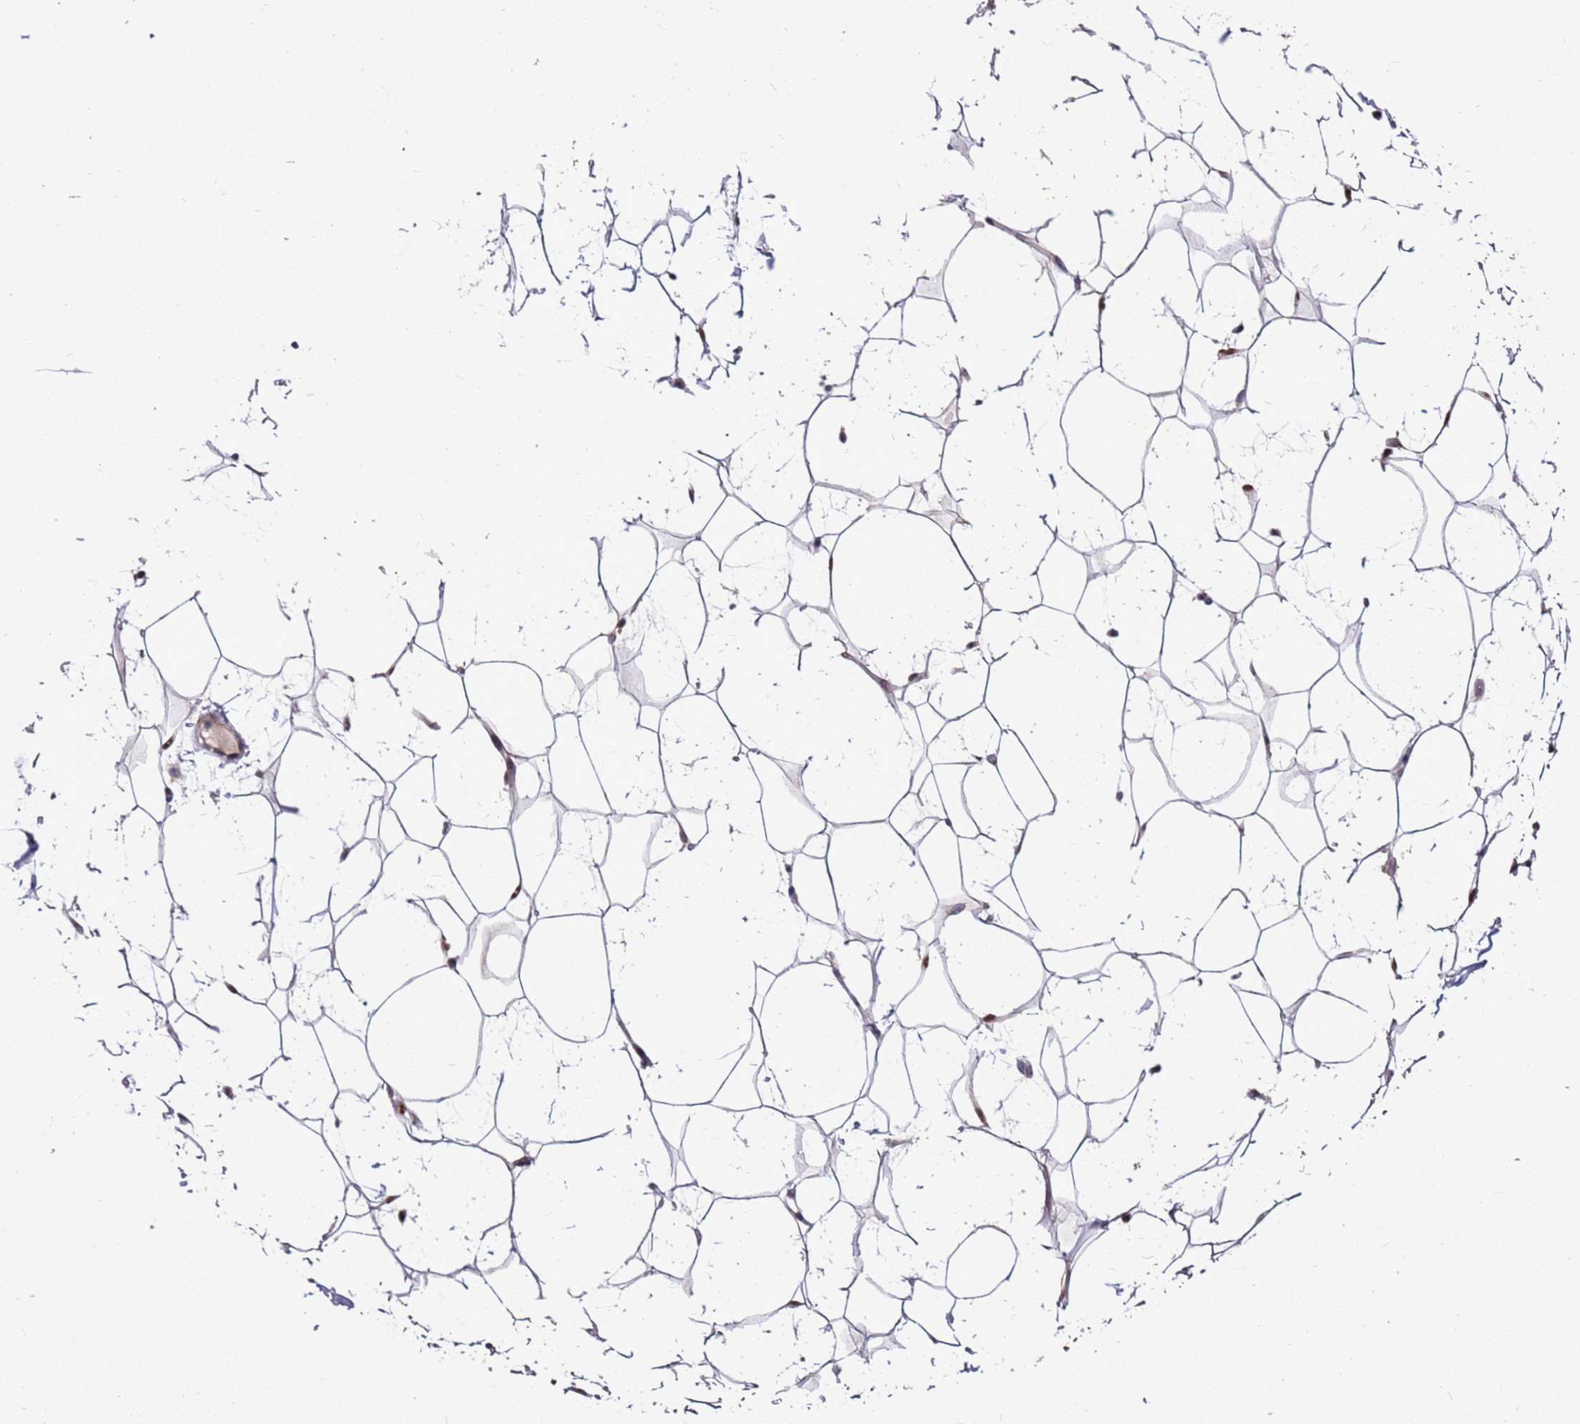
{"staining": {"intensity": "negative", "quantity": "none", "location": "none"}, "tissue": "adipose tissue", "cell_type": "Adipocytes", "image_type": "normal", "snomed": [{"axis": "morphology", "description": "Normal tissue, NOS"}, {"axis": "topography", "description": "Breast"}], "caption": "A high-resolution image shows IHC staining of unremarkable adipose tissue, which shows no significant expression in adipocytes.", "gene": "AKAP8L", "patient": {"sex": "female", "age": 26}}